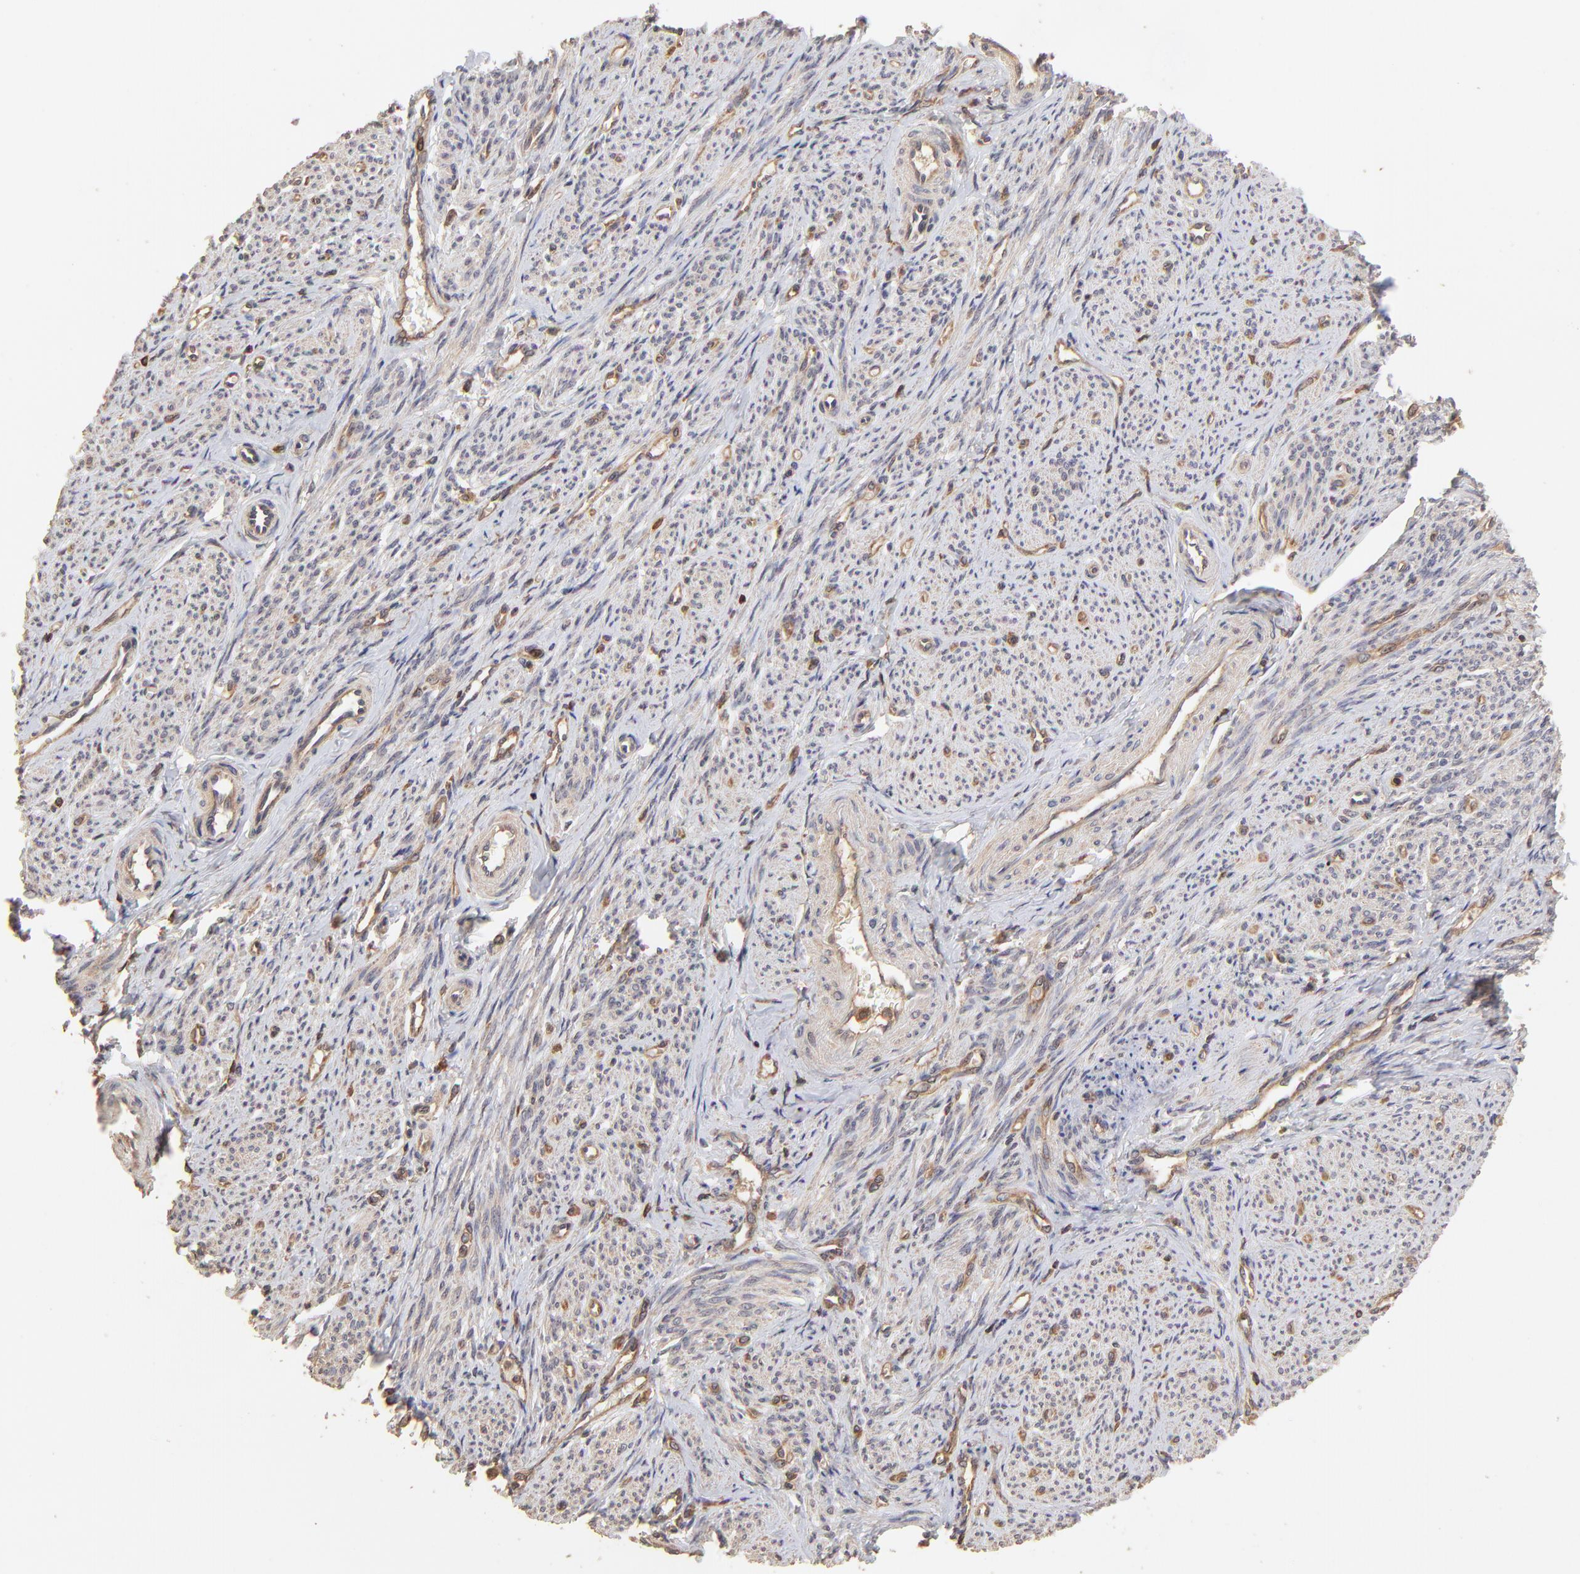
{"staining": {"intensity": "weak", "quantity": ">75%", "location": "cytoplasmic/membranous"}, "tissue": "smooth muscle", "cell_type": "Smooth muscle cells", "image_type": "normal", "snomed": [{"axis": "morphology", "description": "Normal tissue, NOS"}, {"axis": "topography", "description": "Smooth muscle"}], "caption": "This image demonstrates normal smooth muscle stained with immunohistochemistry (IHC) to label a protein in brown. The cytoplasmic/membranous of smooth muscle cells show weak positivity for the protein. Nuclei are counter-stained blue.", "gene": "STON2", "patient": {"sex": "female", "age": 65}}